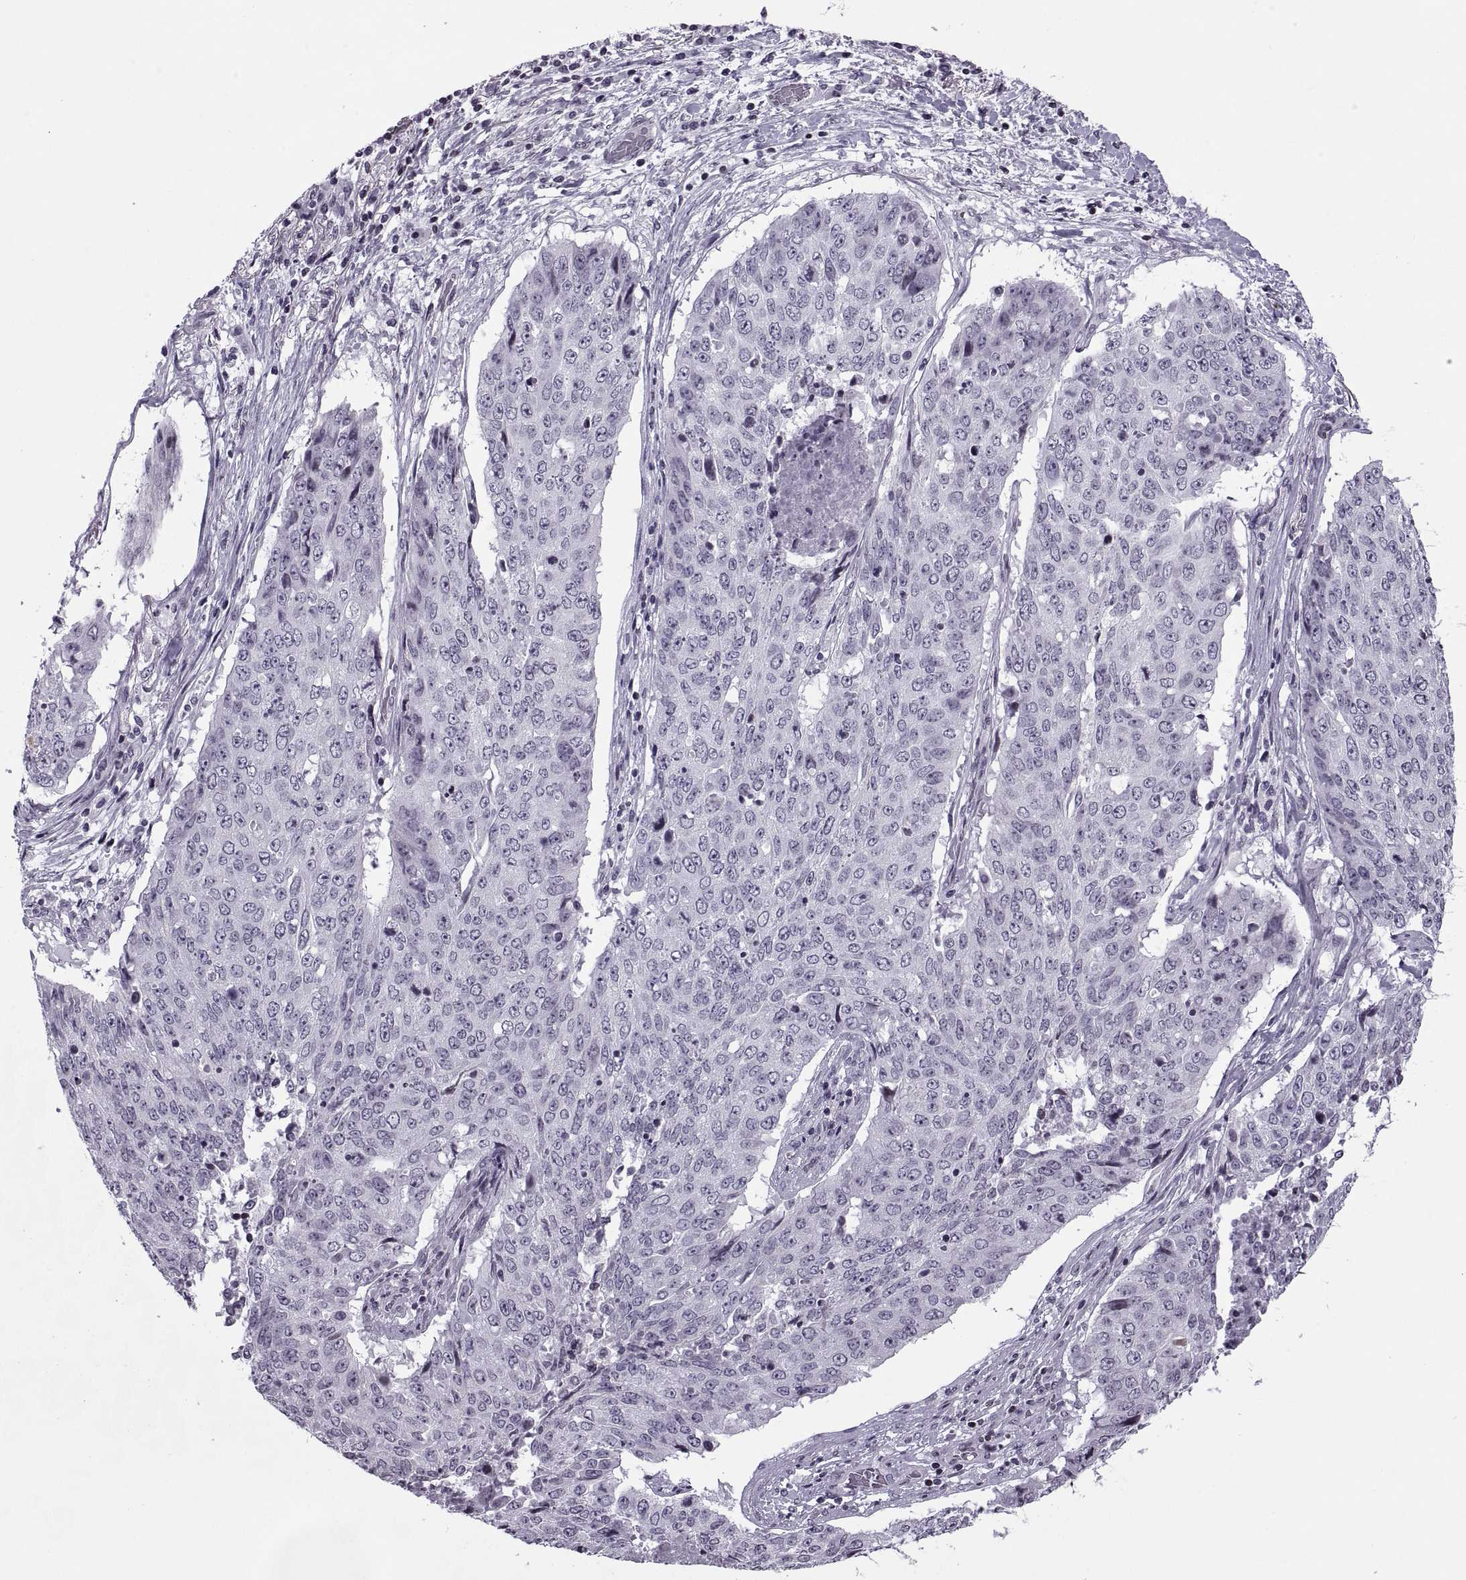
{"staining": {"intensity": "negative", "quantity": "none", "location": "none"}, "tissue": "lung cancer", "cell_type": "Tumor cells", "image_type": "cancer", "snomed": [{"axis": "morphology", "description": "Normal tissue, NOS"}, {"axis": "morphology", "description": "Squamous cell carcinoma, NOS"}, {"axis": "topography", "description": "Bronchus"}, {"axis": "topography", "description": "Lung"}], "caption": "Squamous cell carcinoma (lung) stained for a protein using immunohistochemistry (IHC) displays no expression tumor cells.", "gene": "H1-8", "patient": {"sex": "male", "age": 64}}